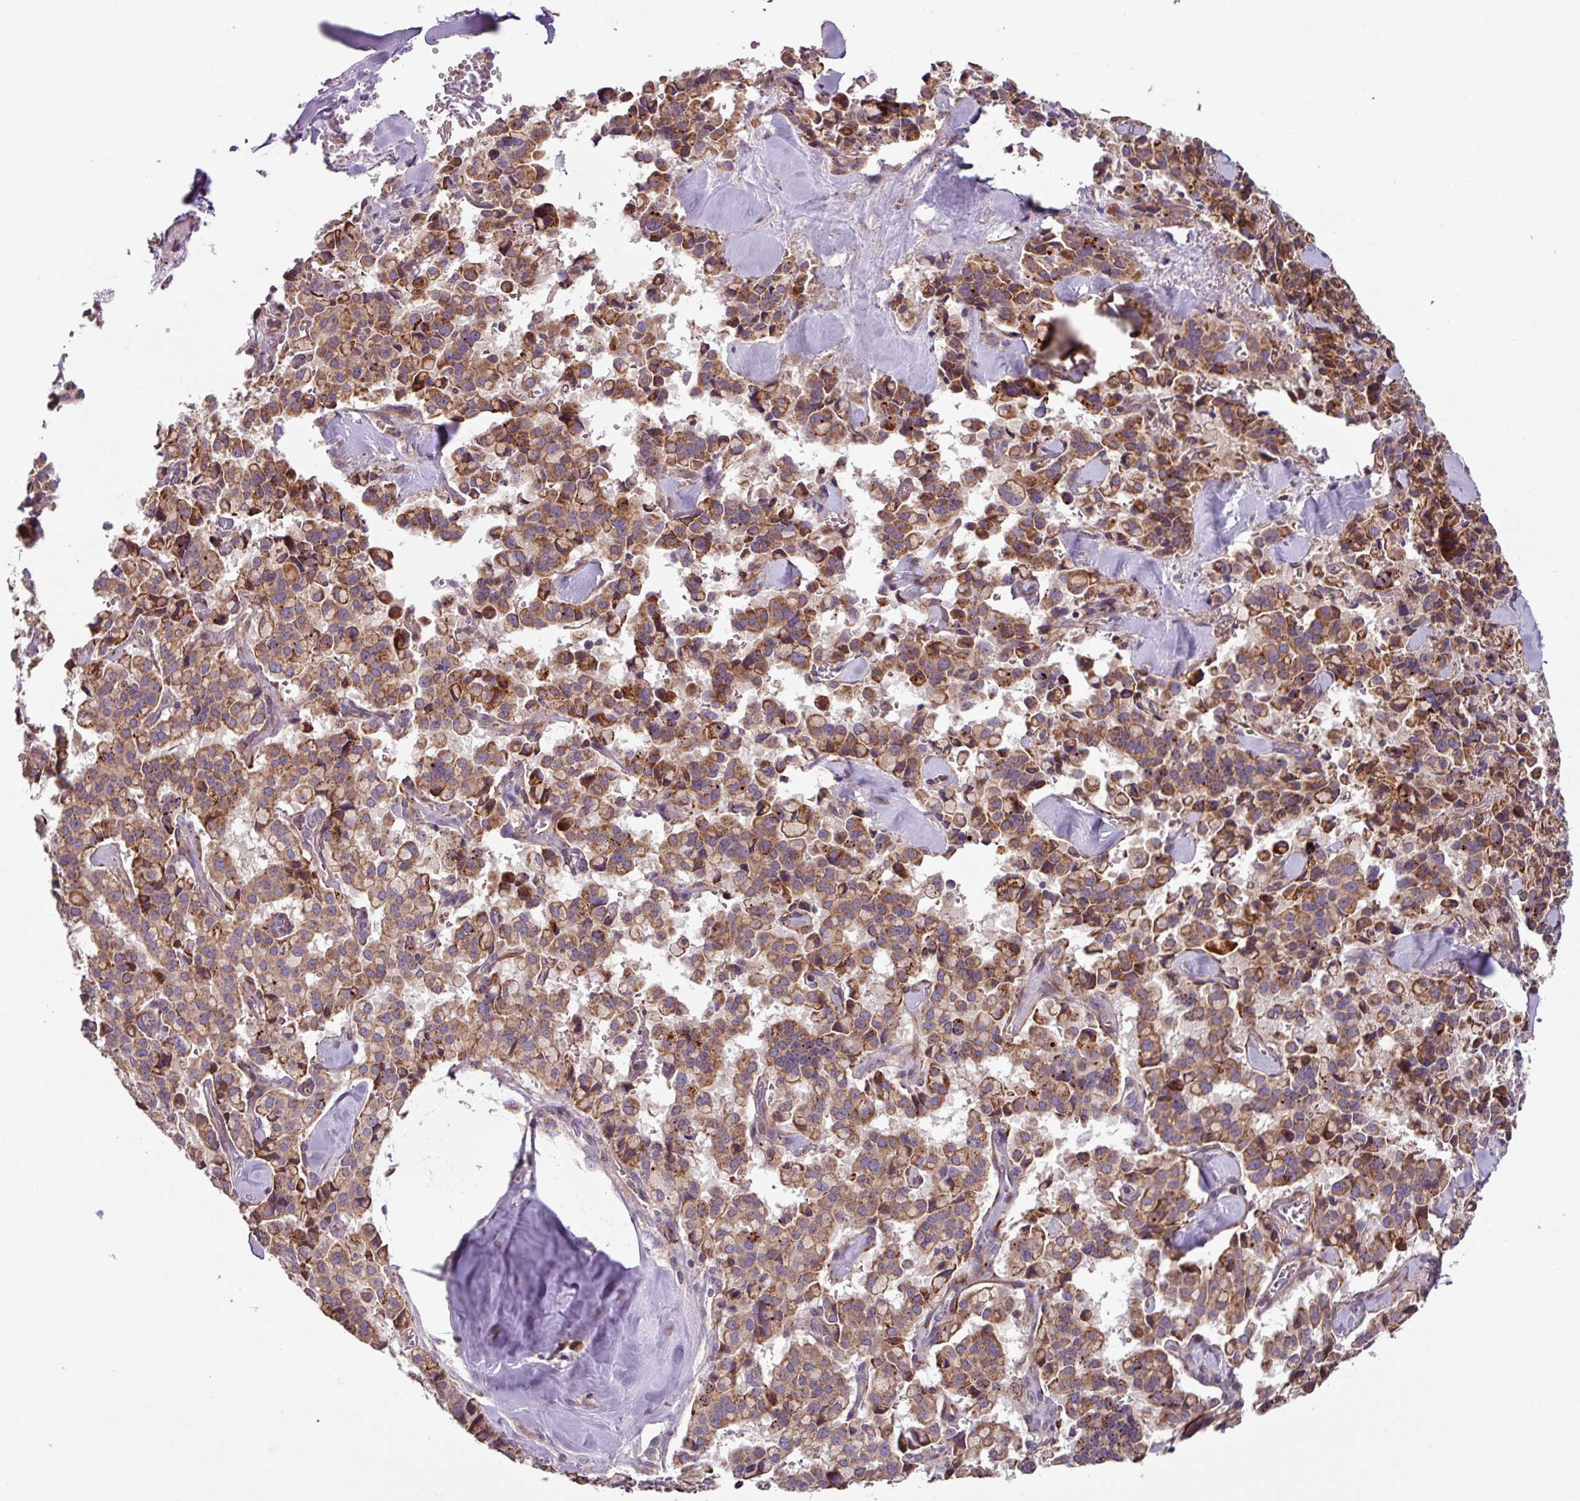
{"staining": {"intensity": "moderate", "quantity": ">75%", "location": "cytoplasmic/membranous"}, "tissue": "pancreatic cancer", "cell_type": "Tumor cells", "image_type": "cancer", "snomed": [{"axis": "morphology", "description": "Adenocarcinoma, NOS"}, {"axis": "topography", "description": "Pancreas"}], "caption": "A histopathology image of human pancreatic cancer (adenocarcinoma) stained for a protein displays moderate cytoplasmic/membranous brown staining in tumor cells.", "gene": "PLEKHD1", "patient": {"sex": "male", "age": 65}}